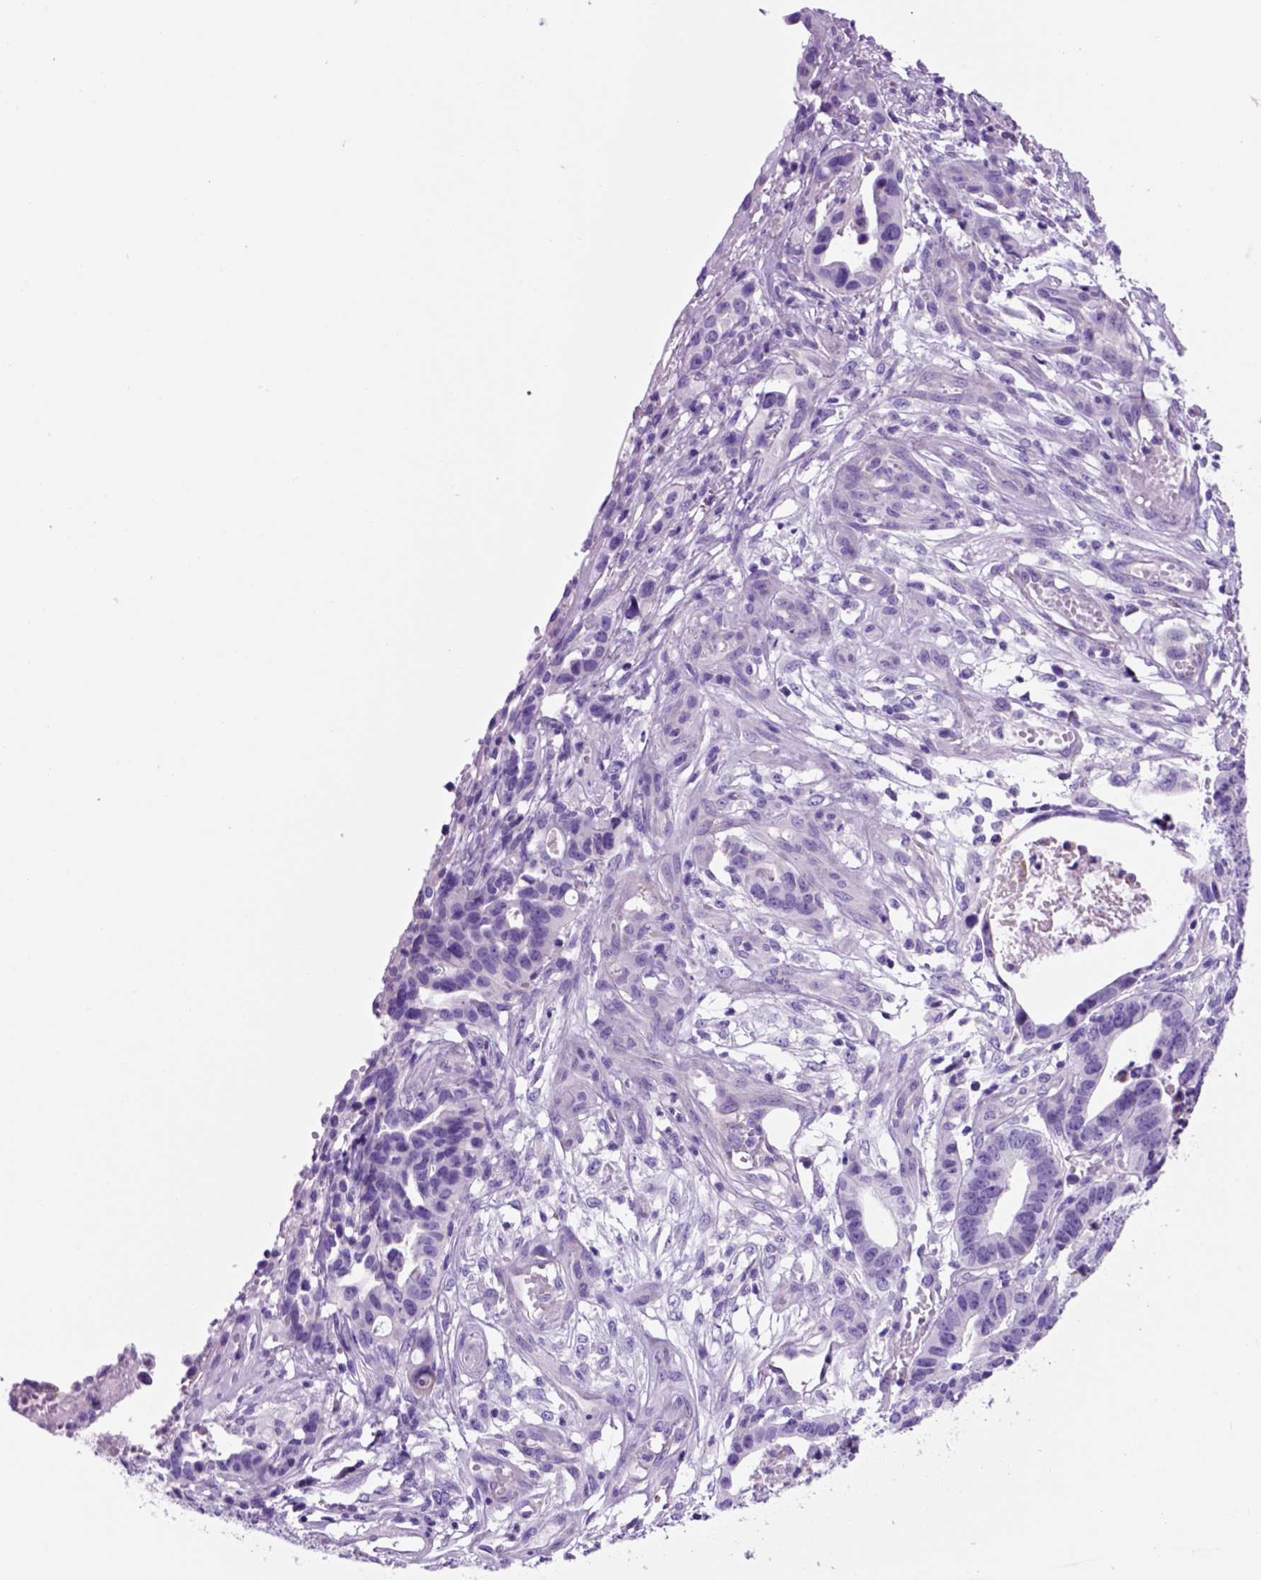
{"staining": {"intensity": "negative", "quantity": "none", "location": "none"}, "tissue": "stomach cancer", "cell_type": "Tumor cells", "image_type": "cancer", "snomed": [{"axis": "morphology", "description": "Adenocarcinoma, NOS"}, {"axis": "topography", "description": "Stomach, upper"}], "caption": "Tumor cells are negative for protein expression in human stomach cancer. (DAB IHC, high magnification).", "gene": "HHIPL2", "patient": {"sex": "female", "age": 67}}